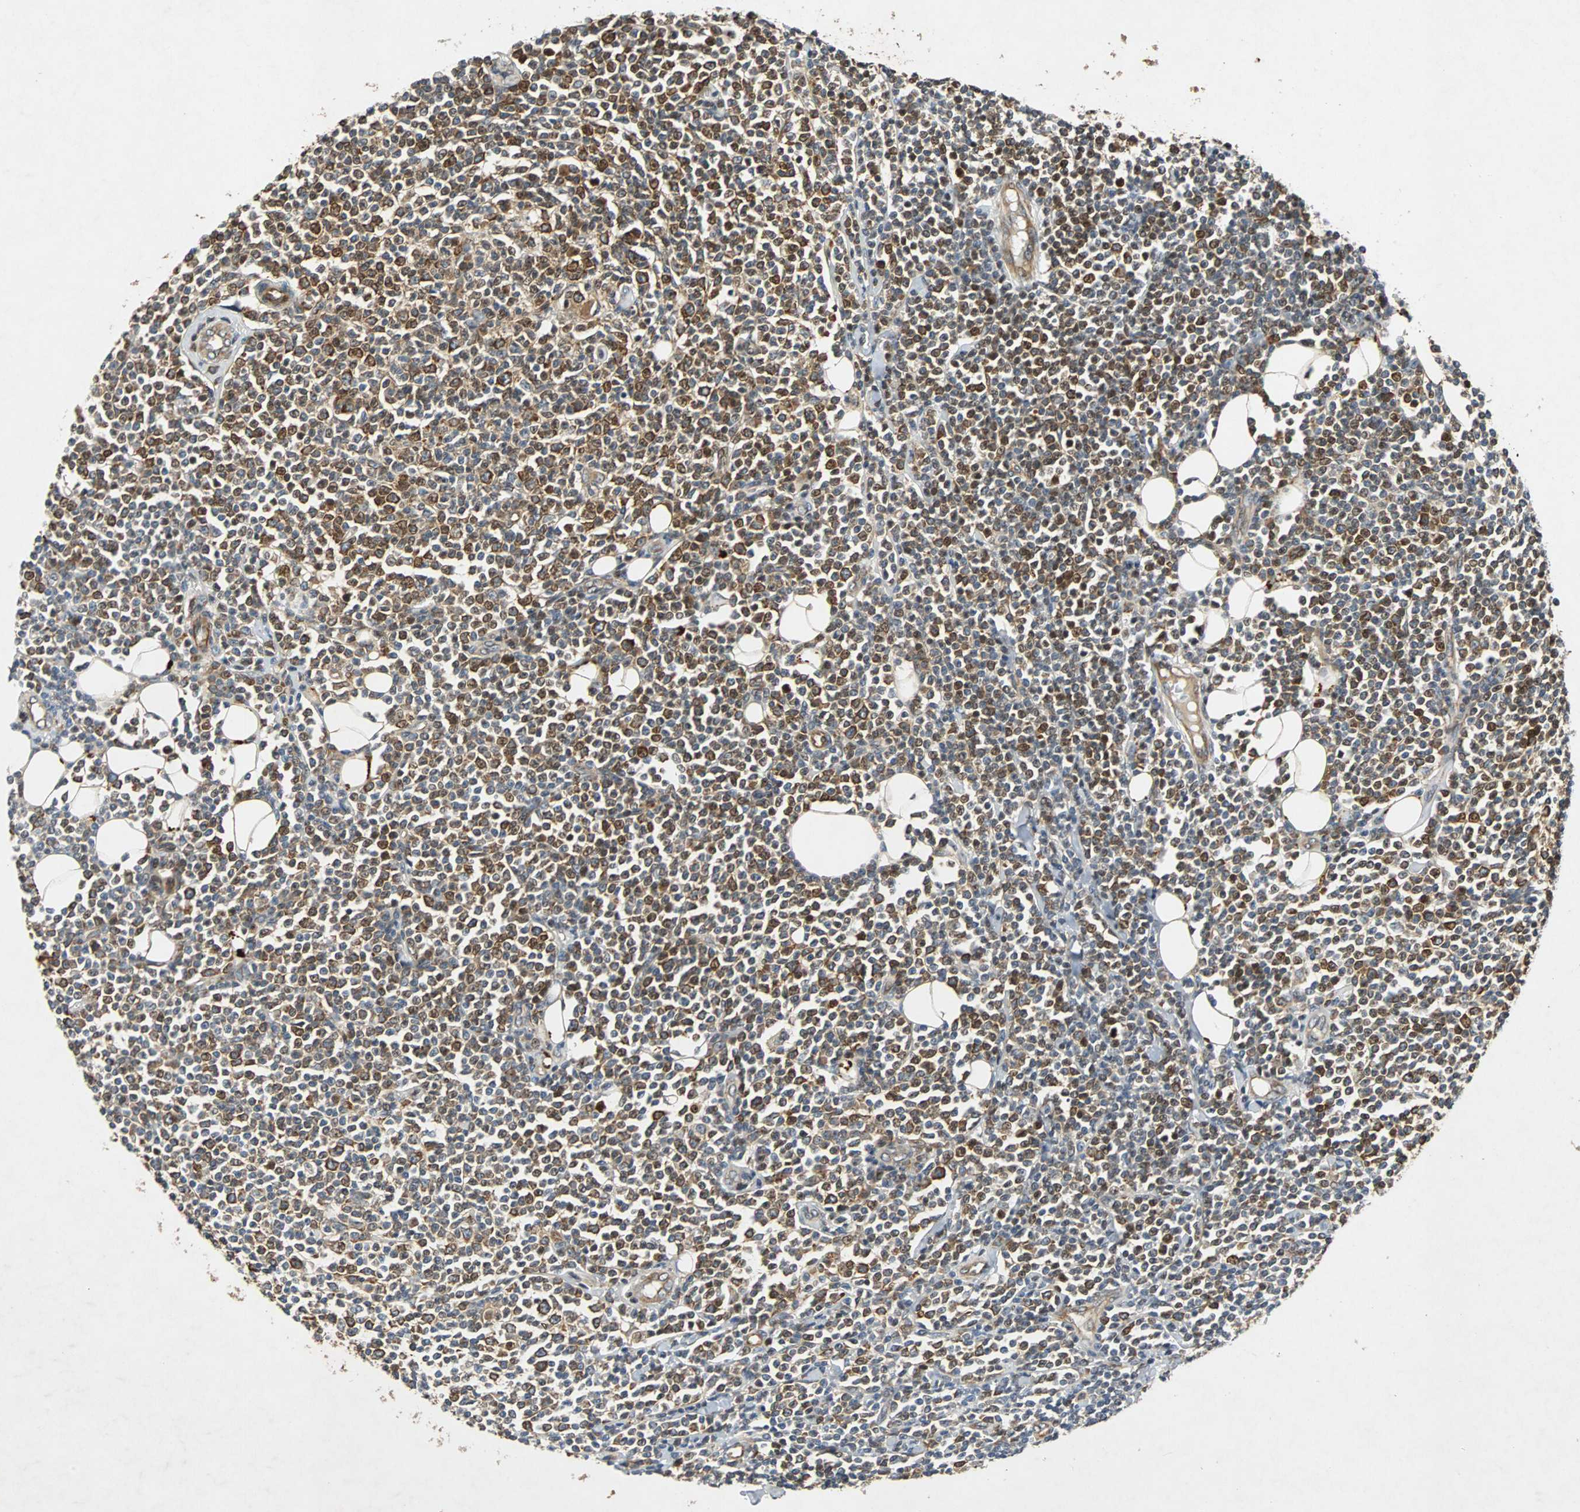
{"staining": {"intensity": "moderate", "quantity": ">75%", "location": "cytoplasmic/membranous"}, "tissue": "lymphoma", "cell_type": "Tumor cells", "image_type": "cancer", "snomed": [{"axis": "morphology", "description": "Malignant lymphoma, non-Hodgkin's type, Low grade"}, {"axis": "topography", "description": "Soft tissue"}], "caption": "DAB immunohistochemical staining of lymphoma reveals moderate cytoplasmic/membranous protein positivity in about >75% of tumor cells.", "gene": "TUBA4A", "patient": {"sex": "male", "age": 92}}